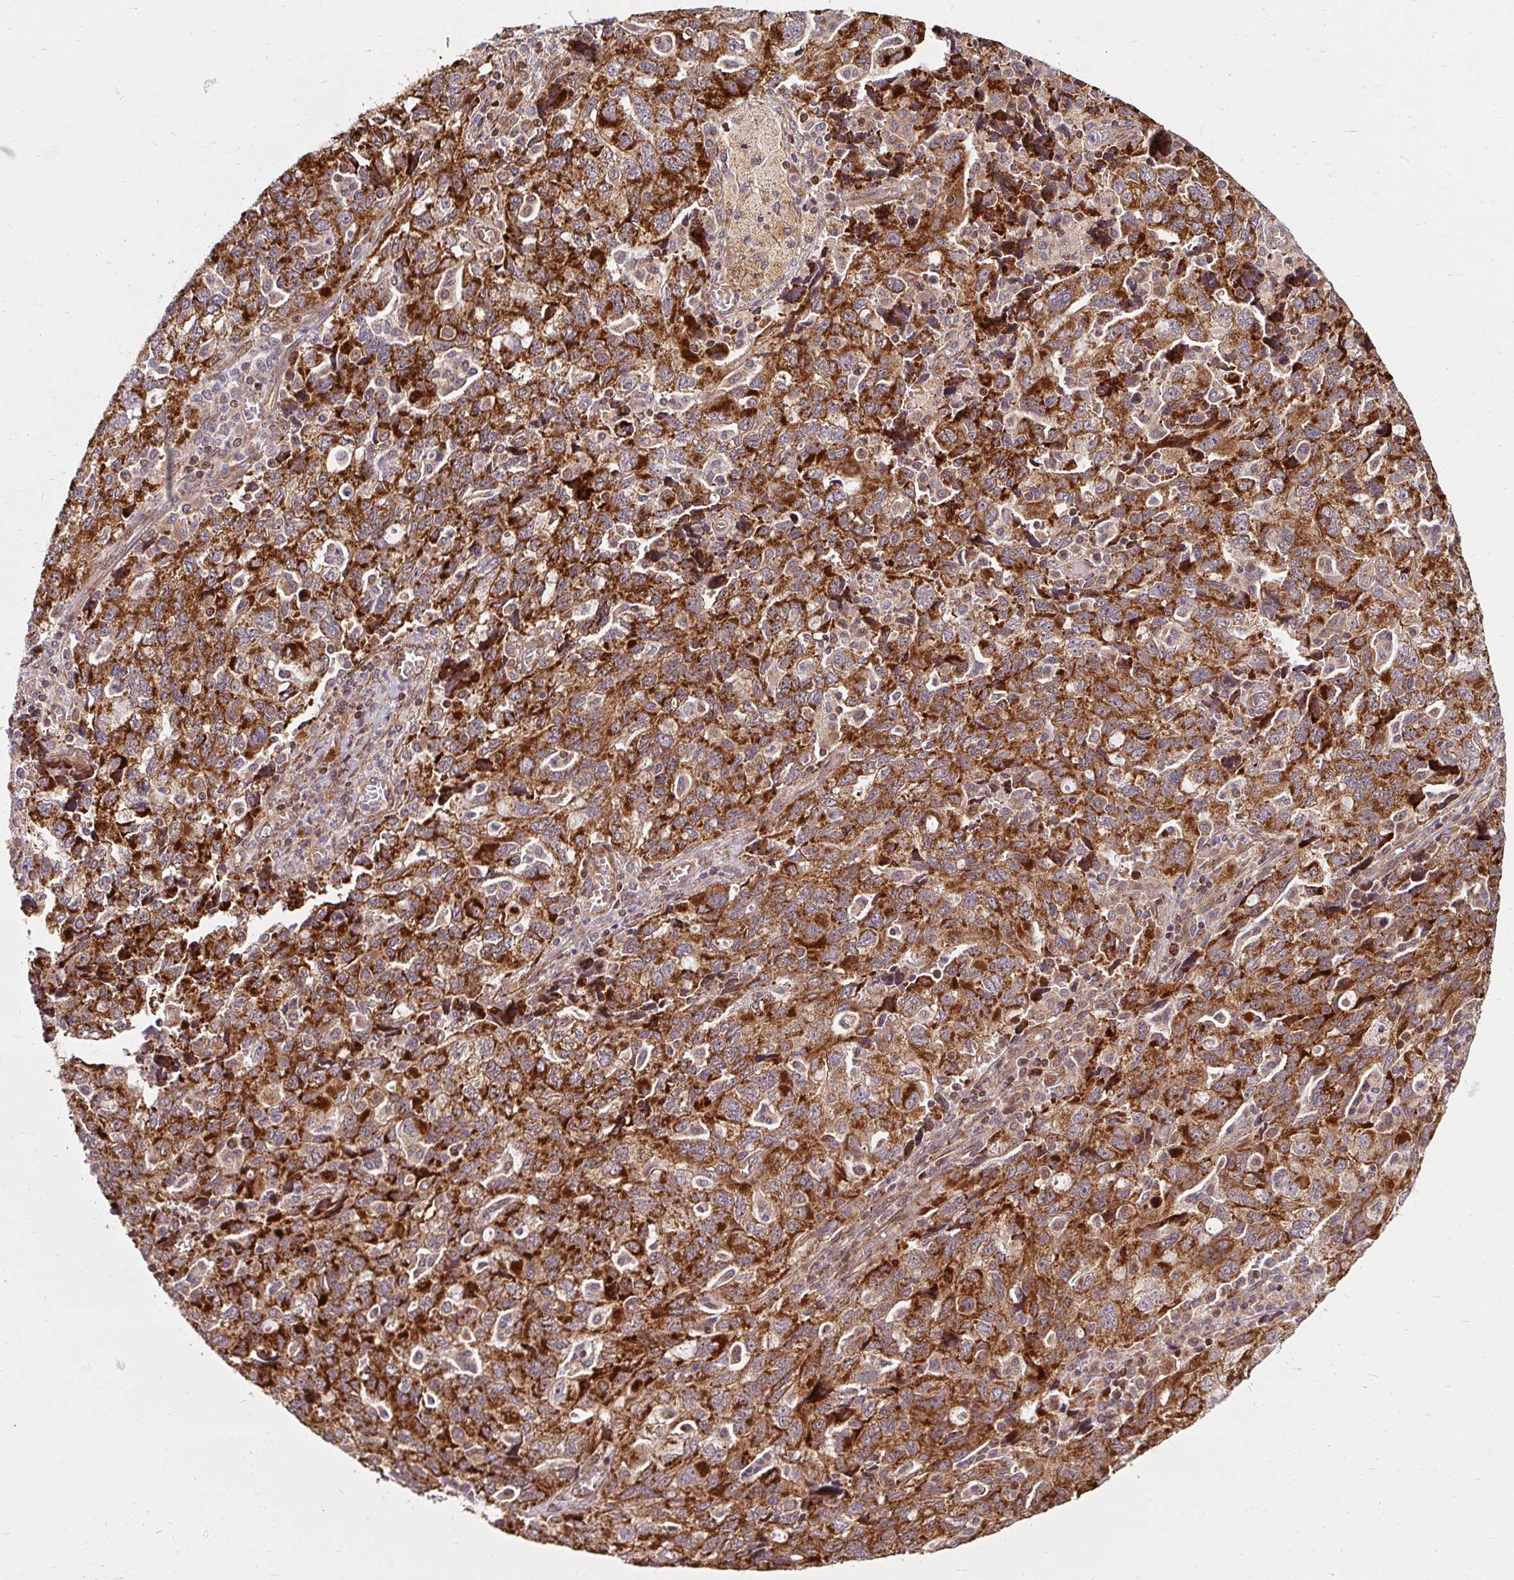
{"staining": {"intensity": "strong", "quantity": ">75%", "location": "cytoplasmic/membranous"}, "tissue": "ovarian cancer", "cell_type": "Tumor cells", "image_type": "cancer", "snomed": [{"axis": "morphology", "description": "Carcinoma, NOS"}, {"axis": "morphology", "description": "Cystadenocarcinoma, serous, NOS"}, {"axis": "topography", "description": "Ovary"}], "caption": "Immunohistochemical staining of ovarian cancer exhibits high levels of strong cytoplasmic/membranous protein expression in about >75% of tumor cells.", "gene": "BTF3", "patient": {"sex": "female", "age": 69}}